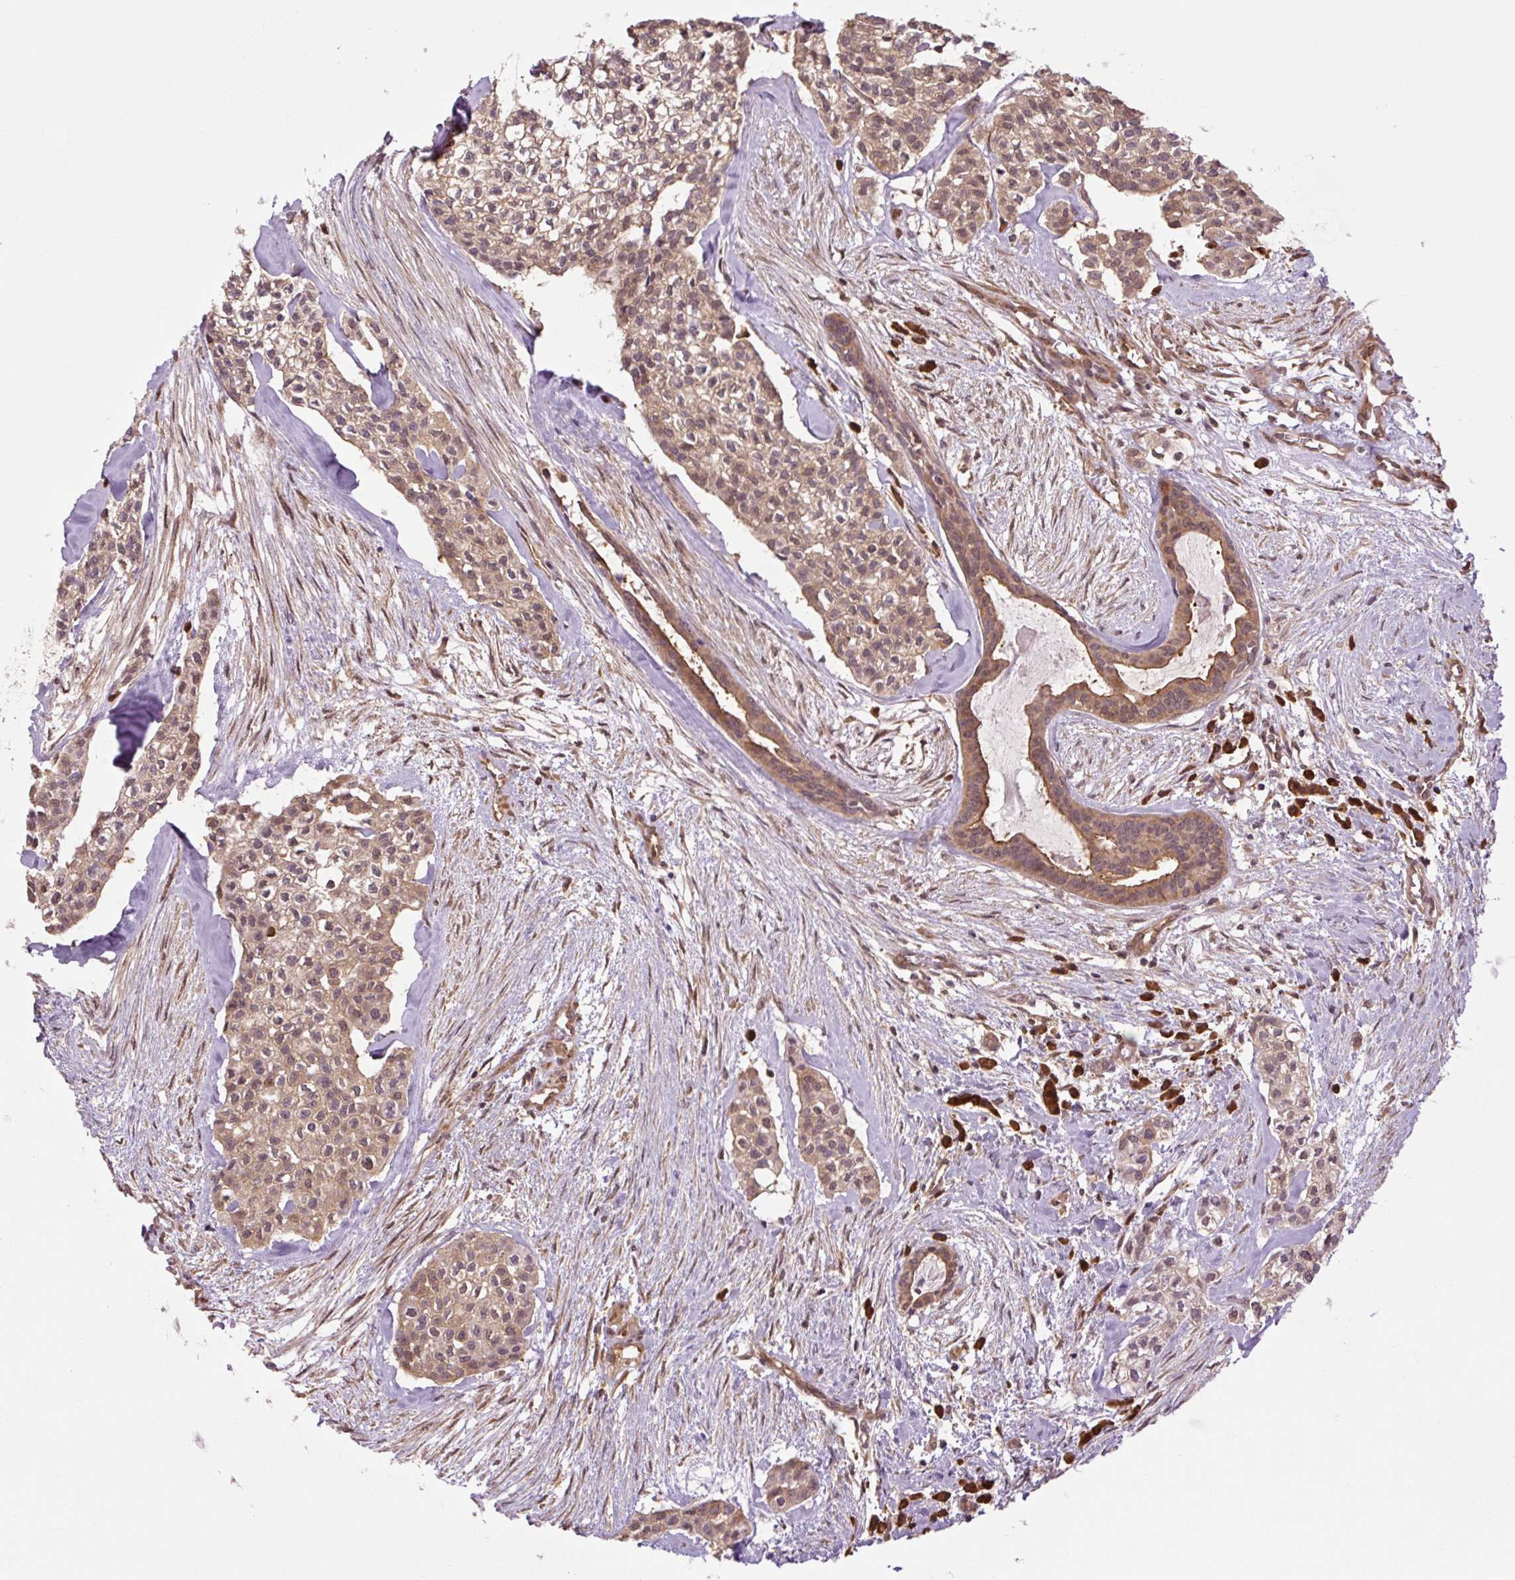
{"staining": {"intensity": "moderate", "quantity": ">75%", "location": "cytoplasmic/membranous,nuclear"}, "tissue": "head and neck cancer", "cell_type": "Tumor cells", "image_type": "cancer", "snomed": [{"axis": "morphology", "description": "Adenocarcinoma, NOS"}, {"axis": "topography", "description": "Head-Neck"}], "caption": "The histopathology image reveals a brown stain indicating the presence of a protein in the cytoplasmic/membranous and nuclear of tumor cells in head and neck cancer (adenocarcinoma).", "gene": "TPT1", "patient": {"sex": "male", "age": 81}}